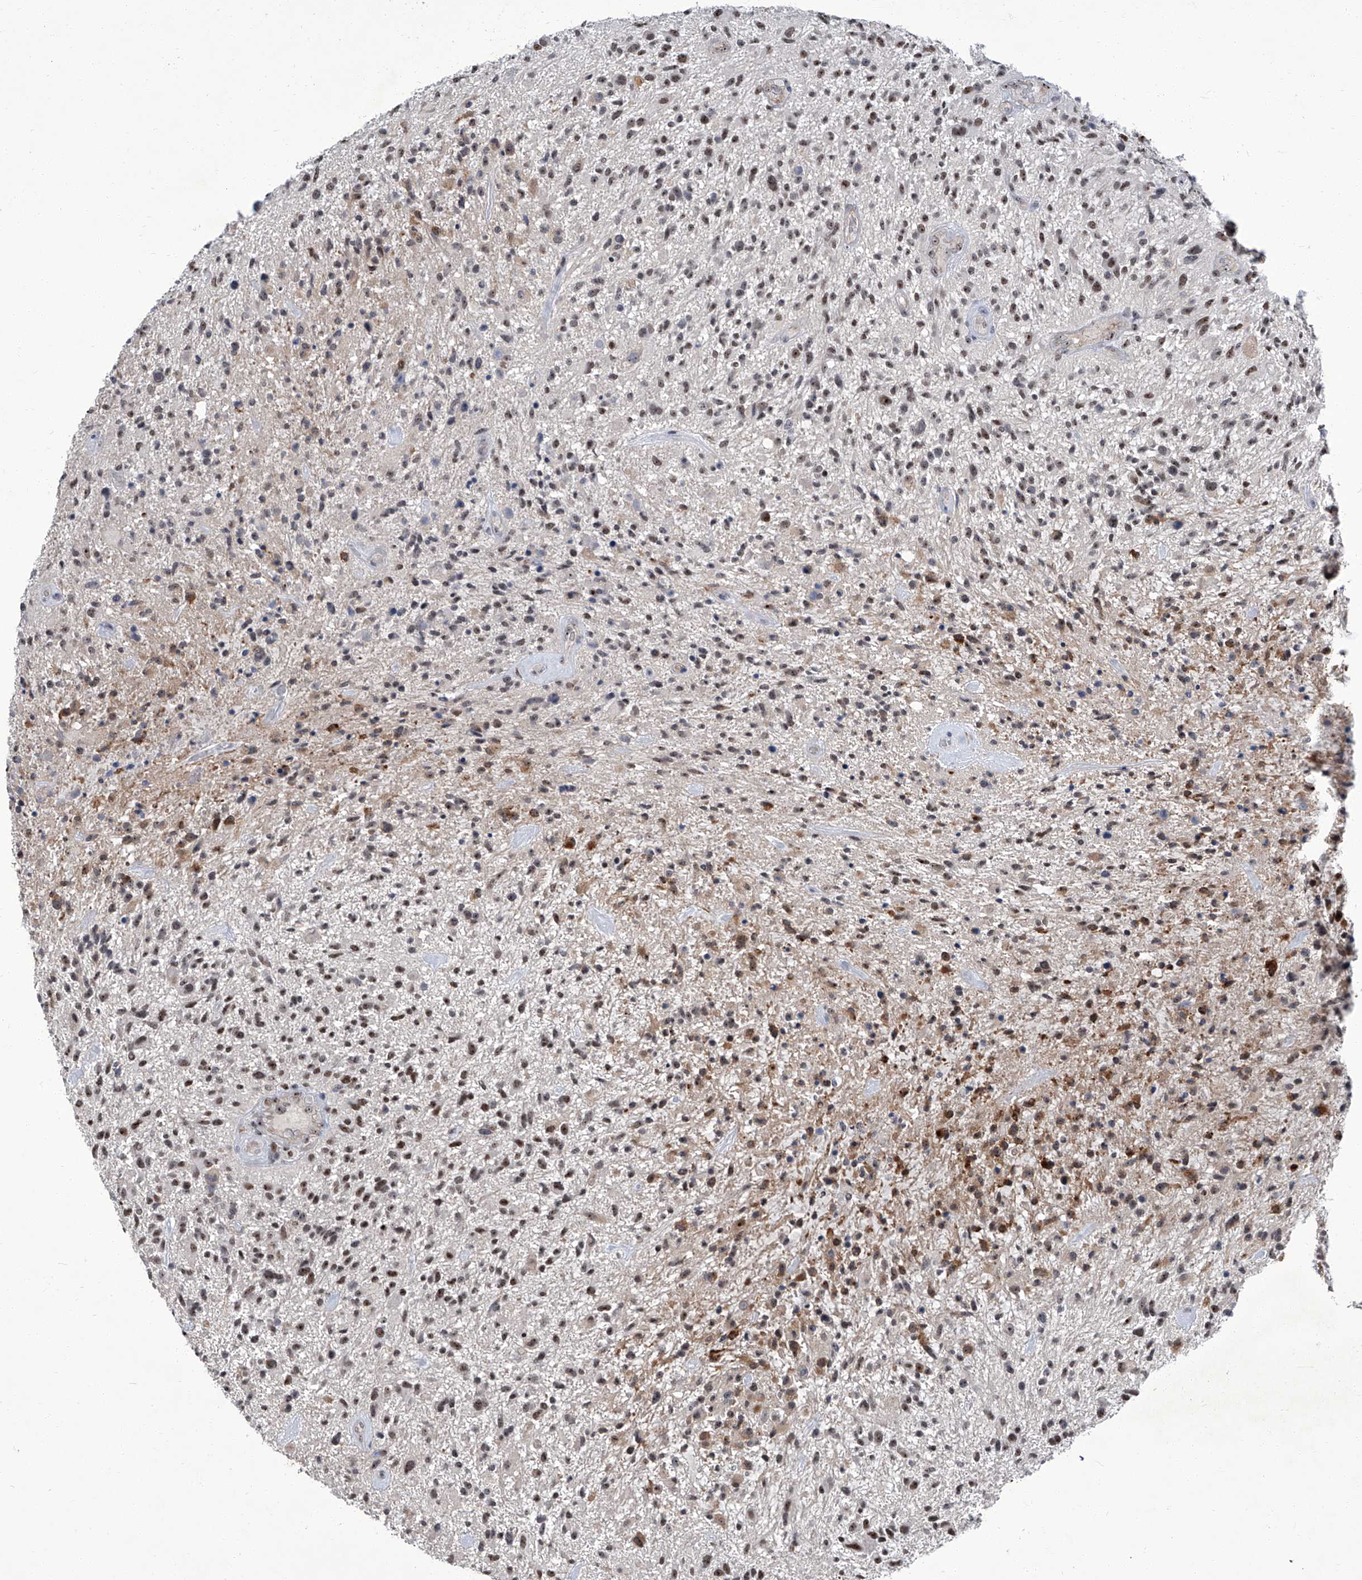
{"staining": {"intensity": "weak", "quantity": "25%-75%", "location": "nuclear"}, "tissue": "glioma", "cell_type": "Tumor cells", "image_type": "cancer", "snomed": [{"axis": "morphology", "description": "Glioma, malignant, High grade"}, {"axis": "topography", "description": "Brain"}], "caption": "A micrograph showing weak nuclear expression in approximately 25%-75% of tumor cells in malignant glioma (high-grade), as visualized by brown immunohistochemical staining.", "gene": "CMTR1", "patient": {"sex": "male", "age": 47}}